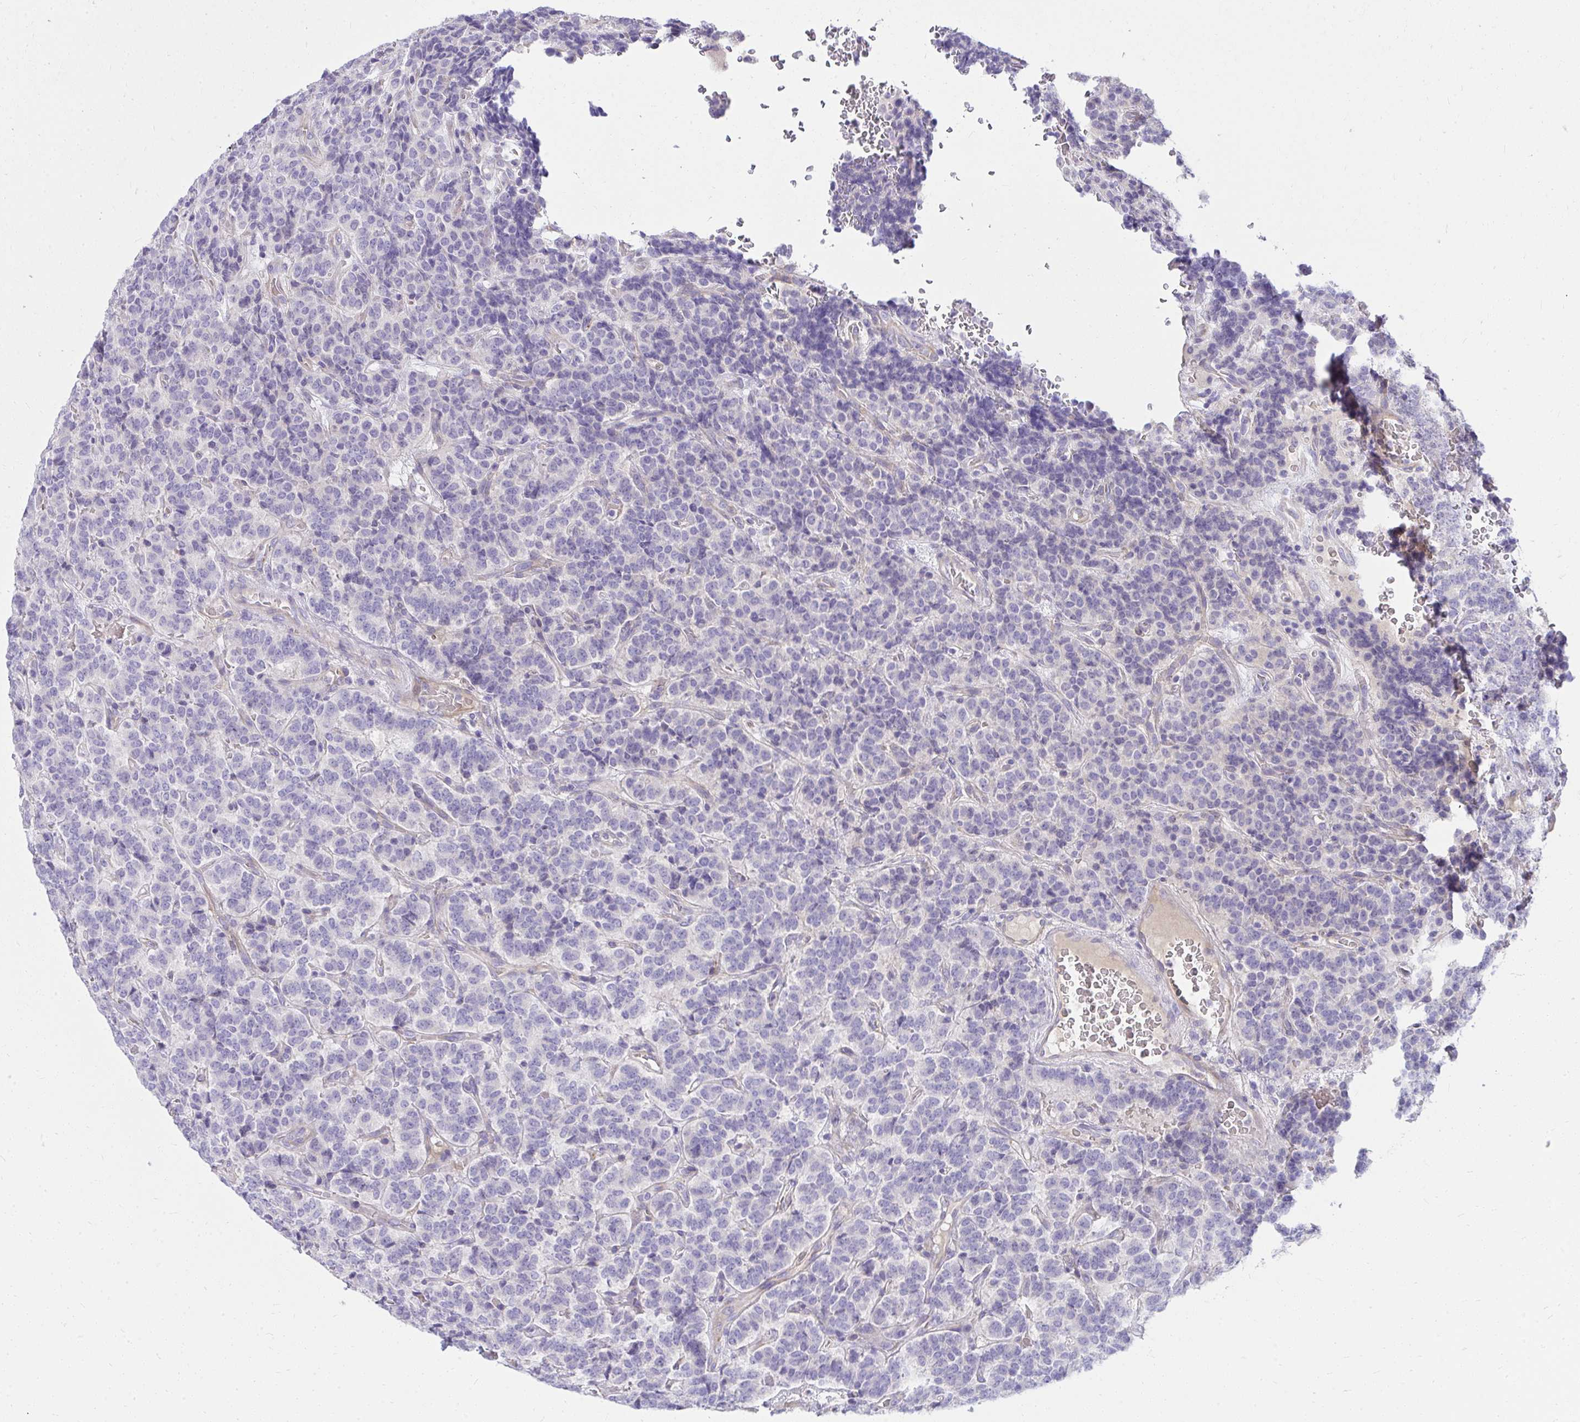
{"staining": {"intensity": "negative", "quantity": "none", "location": "none"}, "tissue": "carcinoid", "cell_type": "Tumor cells", "image_type": "cancer", "snomed": [{"axis": "morphology", "description": "Carcinoid, malignant, NOS"}, {"axis": "topography", "description": "Pancreas"}], "caption": "The IHC histopathology image has no significant staining in tumor cells of malignant carcinoid tissue. The staining was performed using DAB (3,3'-diaminobenzidine) to visualize the protein expression in brown, while the nuclei were stained in blue with hematoxylin (Magnification: 20x).", "gene": "LRRC36", "patient": {"sex": "male", "age": 36}}